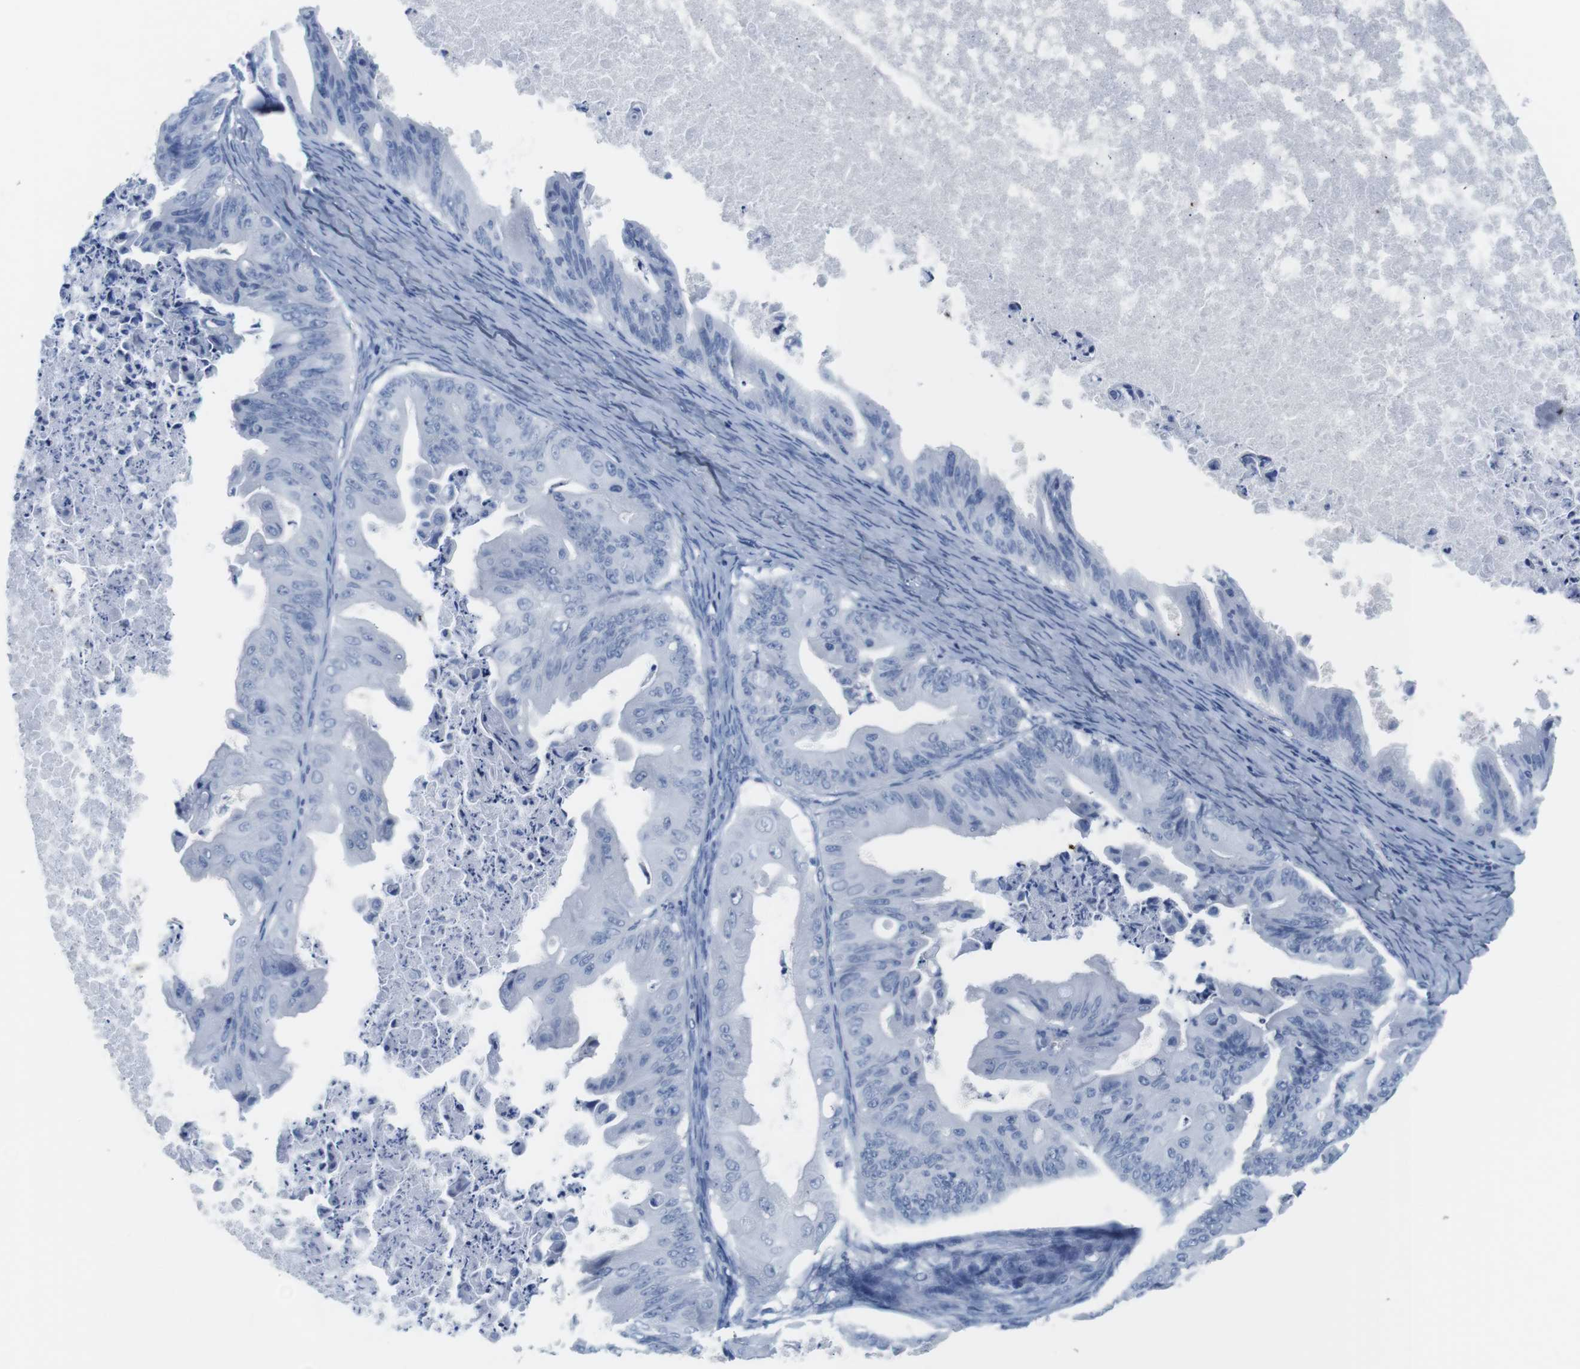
{"staining": {"intensity": "negative", "quantity": "none", "location": "none"}, "tissue": "ovarian cancer", "cell_type": "Tumor cells", "image_type": "cancer", "snomed": [{"axis": "morphology", "description": "Cystadenocarcinoma, mucinous, NOS"}, {"axis": "topography", "description": "Ovary"}], "caption": "There is no significant positivity in tumor cells of mucinous cystadenocarcinoma (ovarian).", "gene": "MAP6", "patient": {"sex": "female", "age": 37}}